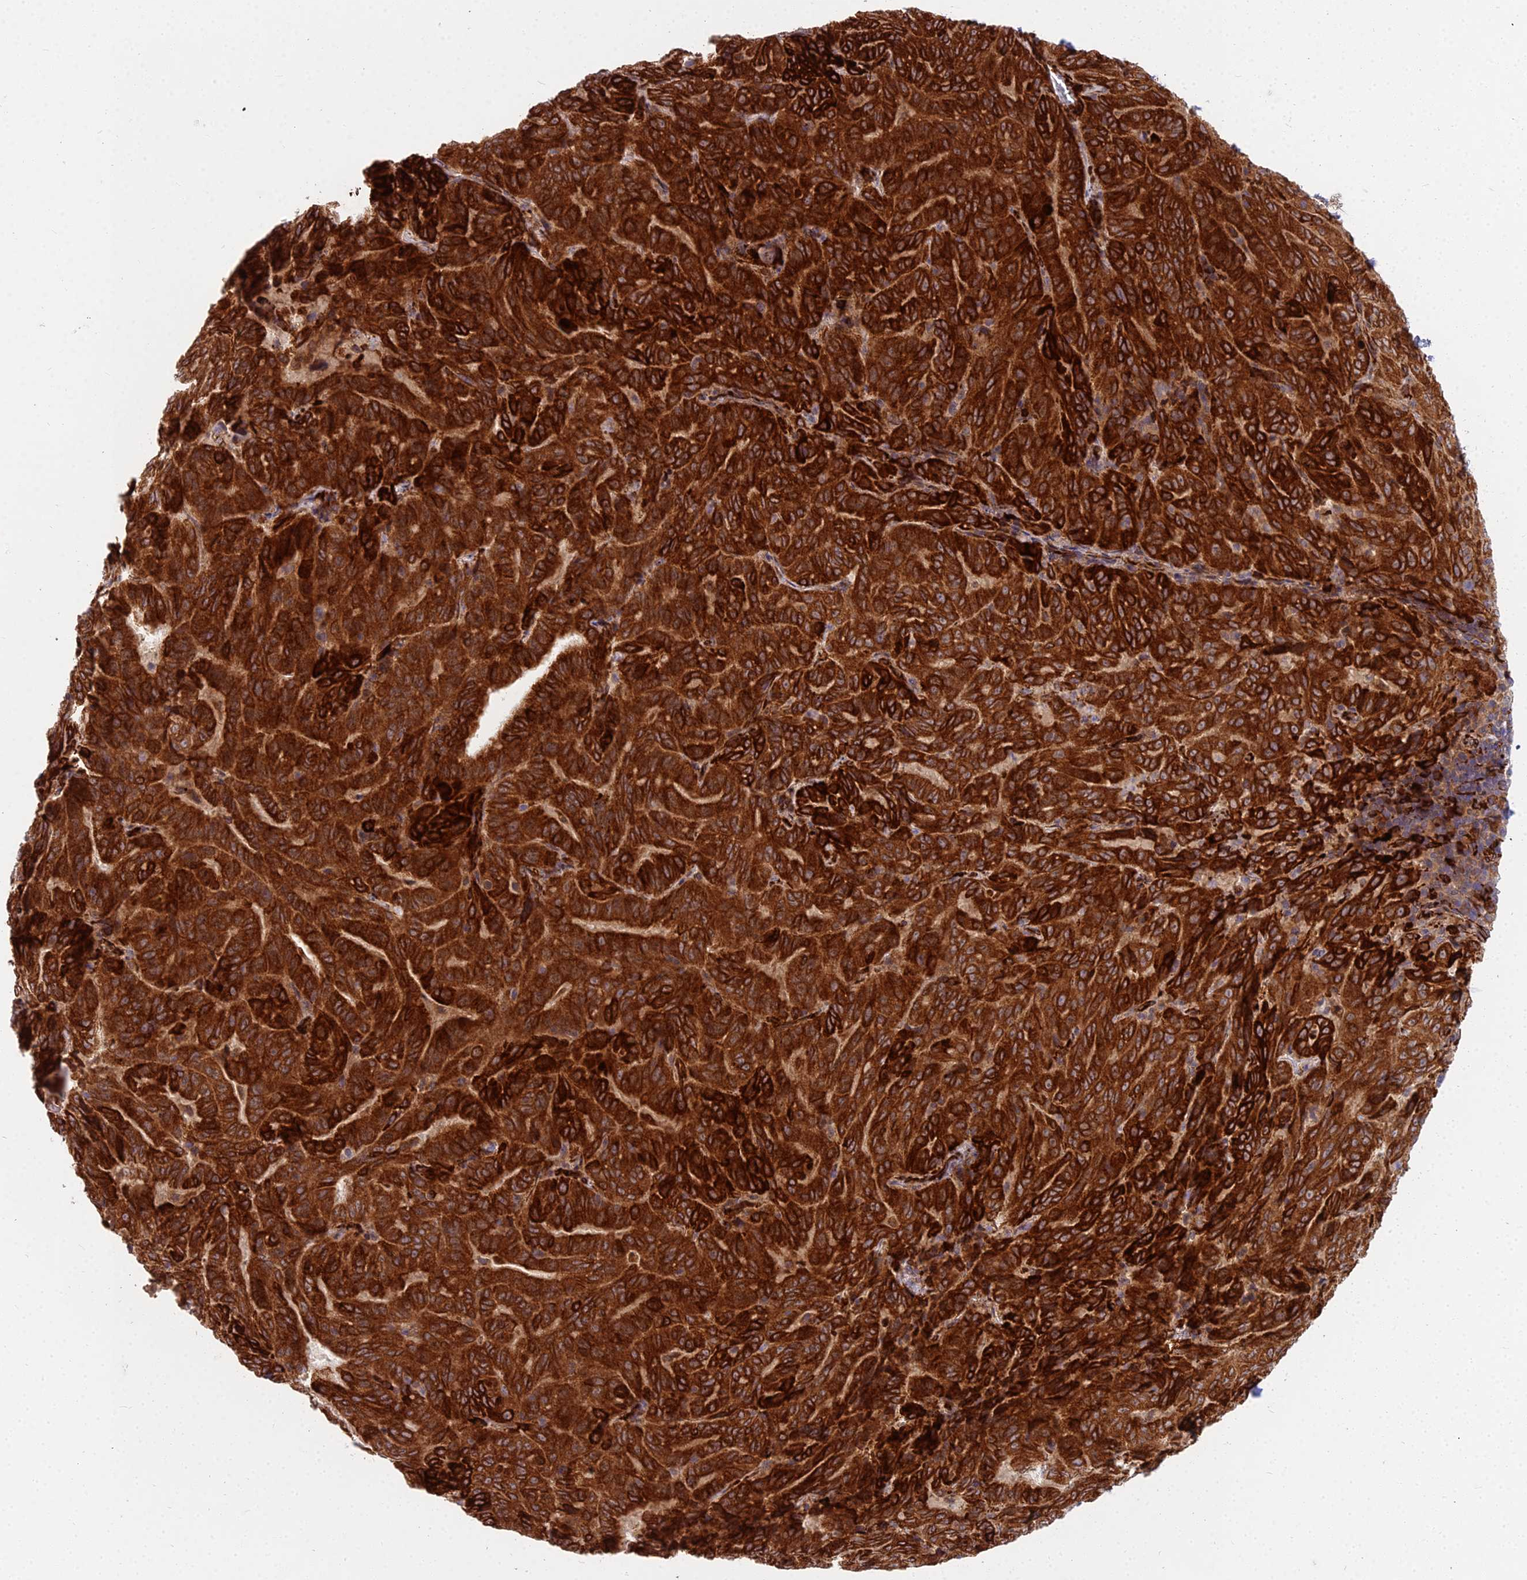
{"staining": {"intensity": "strong", "quantity": ">75%", "location": "cytoplasmic/membranous"}, "tissue": "pancreatic cancer", "cell_type": "Tumor cells", "image_type": "cancer", "snomed": [{"axis": "morphology", "description": "Adenocarcinoma, NOS"}, {"axis": "topography", "description": "Pancreas"}], "caption": "Tumor cells reveal high levels of strong cytoplasmic/membranous expression in about >75% of cells in human adenocarcinoma (pancreatic).", "gene": "NDUFAF7", "patient": {"sex": "male", "age": 63}}